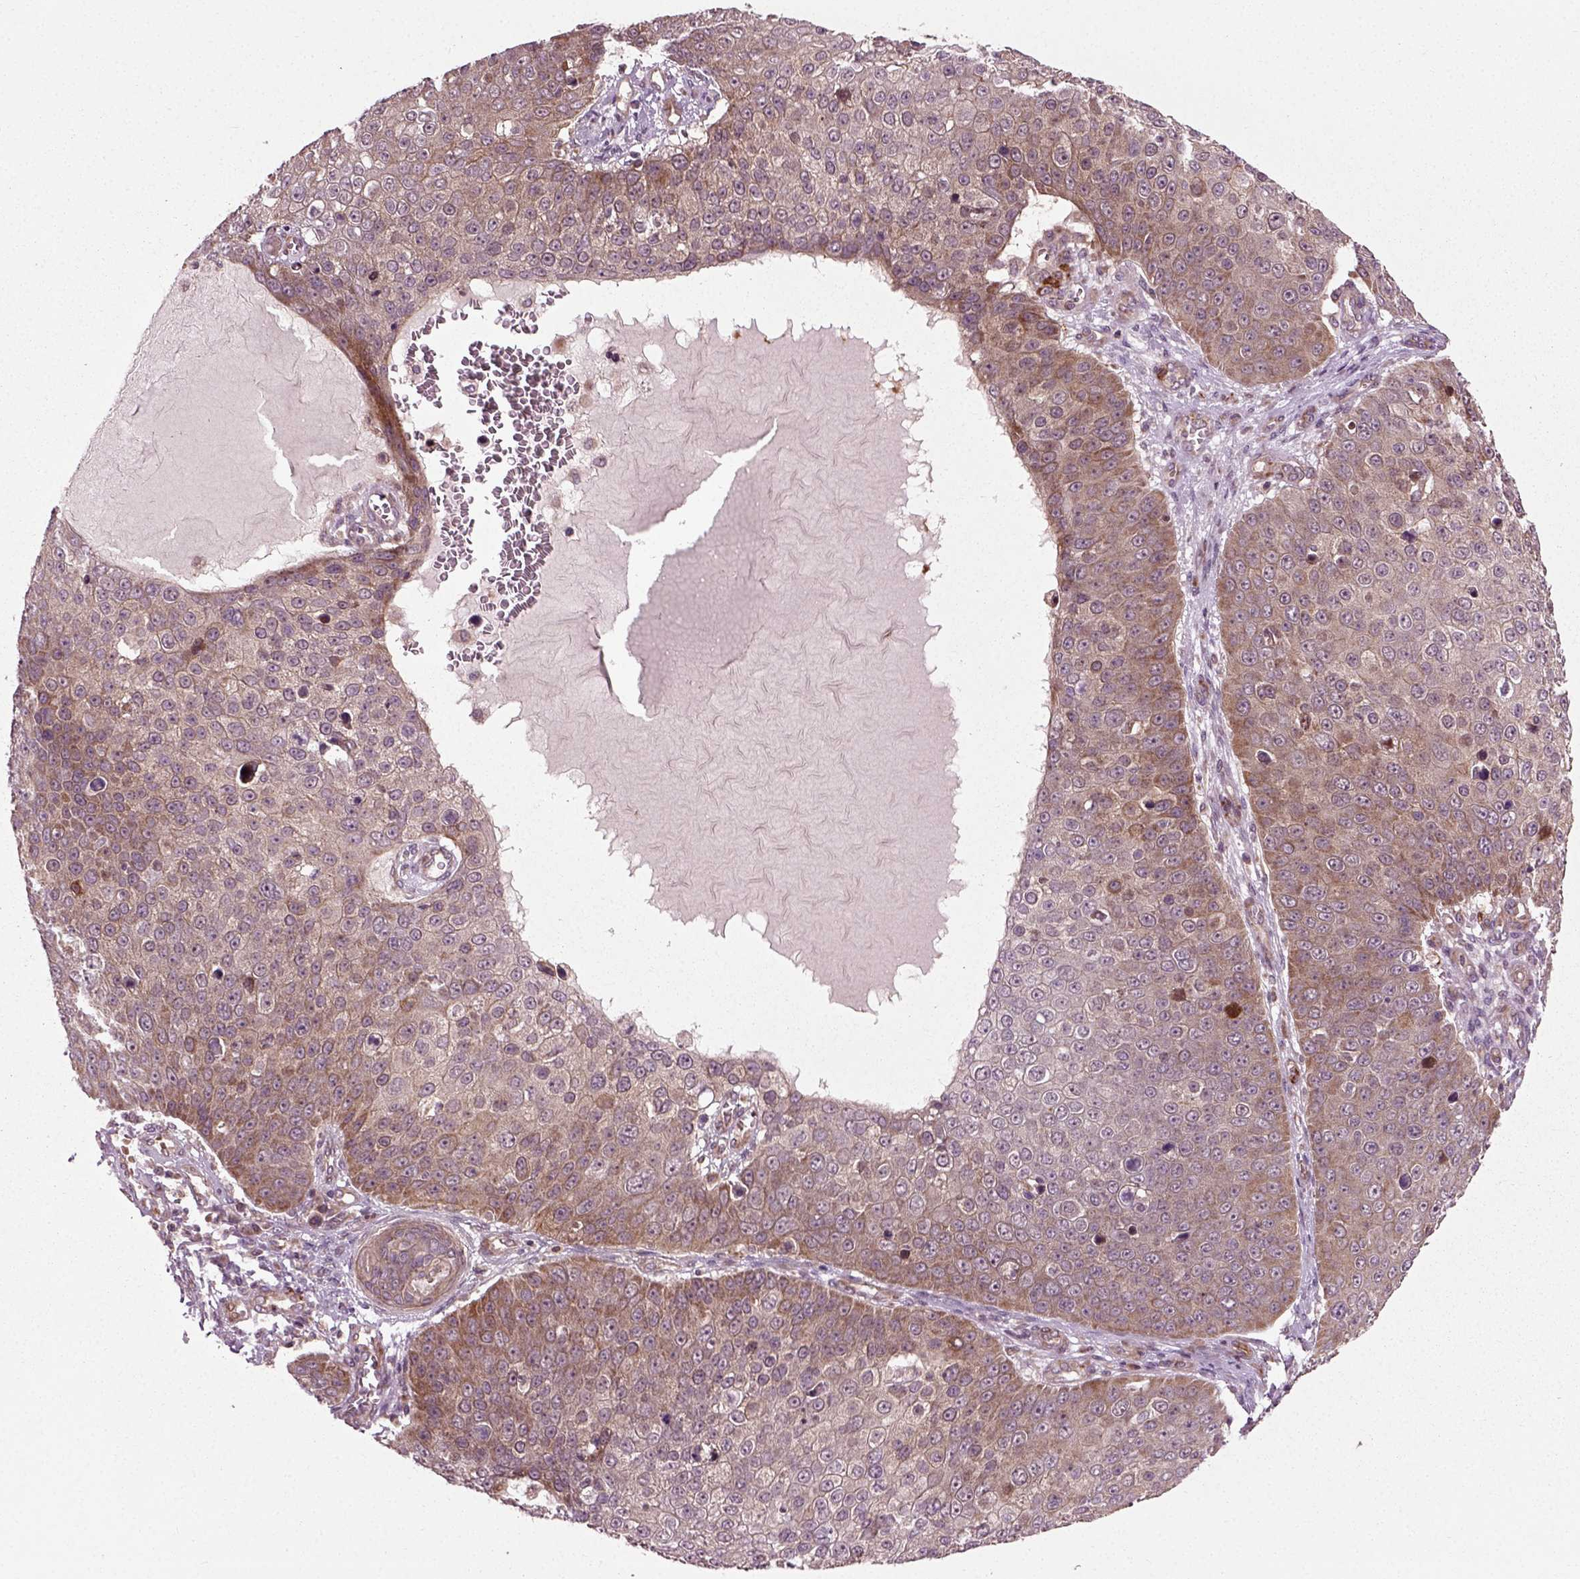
{"staining": {"intensity": "moderate", "quantity": "<25%", "location": "cytoplasmic/membranous"}, "tissue": "skin cancer", "cell_type": "Tumor cells", "image_type": "cancer", "snomed": [{"axis": "morphology", "description": "Squamous cell carcinoma, NOS"}, {"axis": "topography", "description": "Skin"}], "caption": "DAB (3,3'-diaminobenzidine) immunohistochemical staining of skin cancer (squamous cell carcinoma) shows moderate cytoplasmic/membranous protein staining in approximately <25% of tumor cells.", "gene": "PLCD3", "patient": {"sex": "male", "age": 71}}